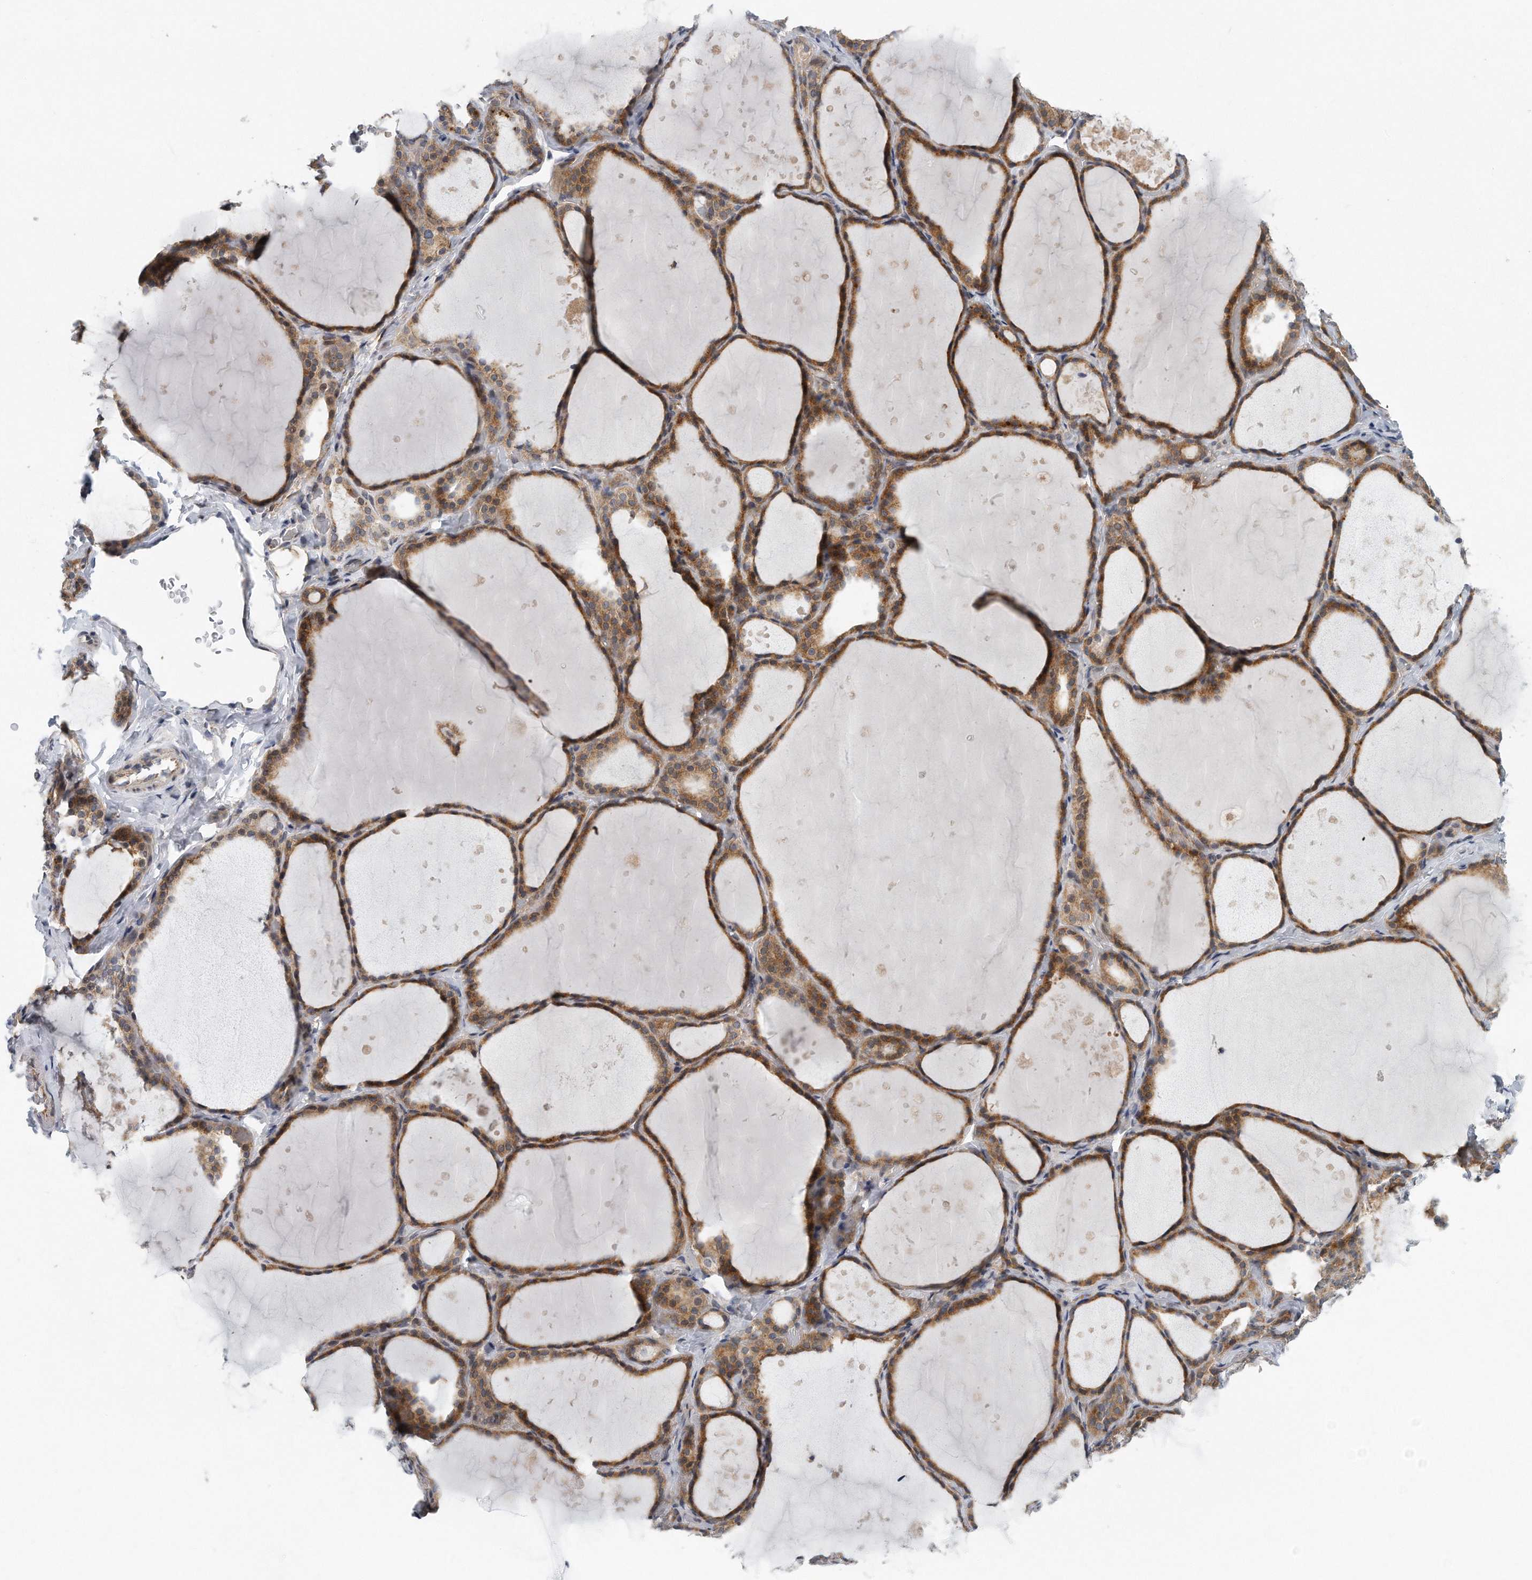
{"staining": {"intensity": "moderate", "quantity": ">75%", "location": "cytoplasmic/membranous"}, "tissue": "thyroid gland", "cell_type": "Glandular cells", "image_type": "normal", "snomed": [{"axis": "morphology", "description": "Normal tissue, NOS"}, {"axis": "topography", "description": "Thyroid gland"}], "caption": "DAB immunohistochemical staining of normal human thyroid gland shows moderate cytoplasmic/membranous protein positivity in approximately >75% of glandular cells. Using DAB (brown) and hematoxylin (blue) stains, captured at high magnification using brightfield microscopy.", "gene": "VLDLR", "patient": {"sex": "female", "age": 44}}